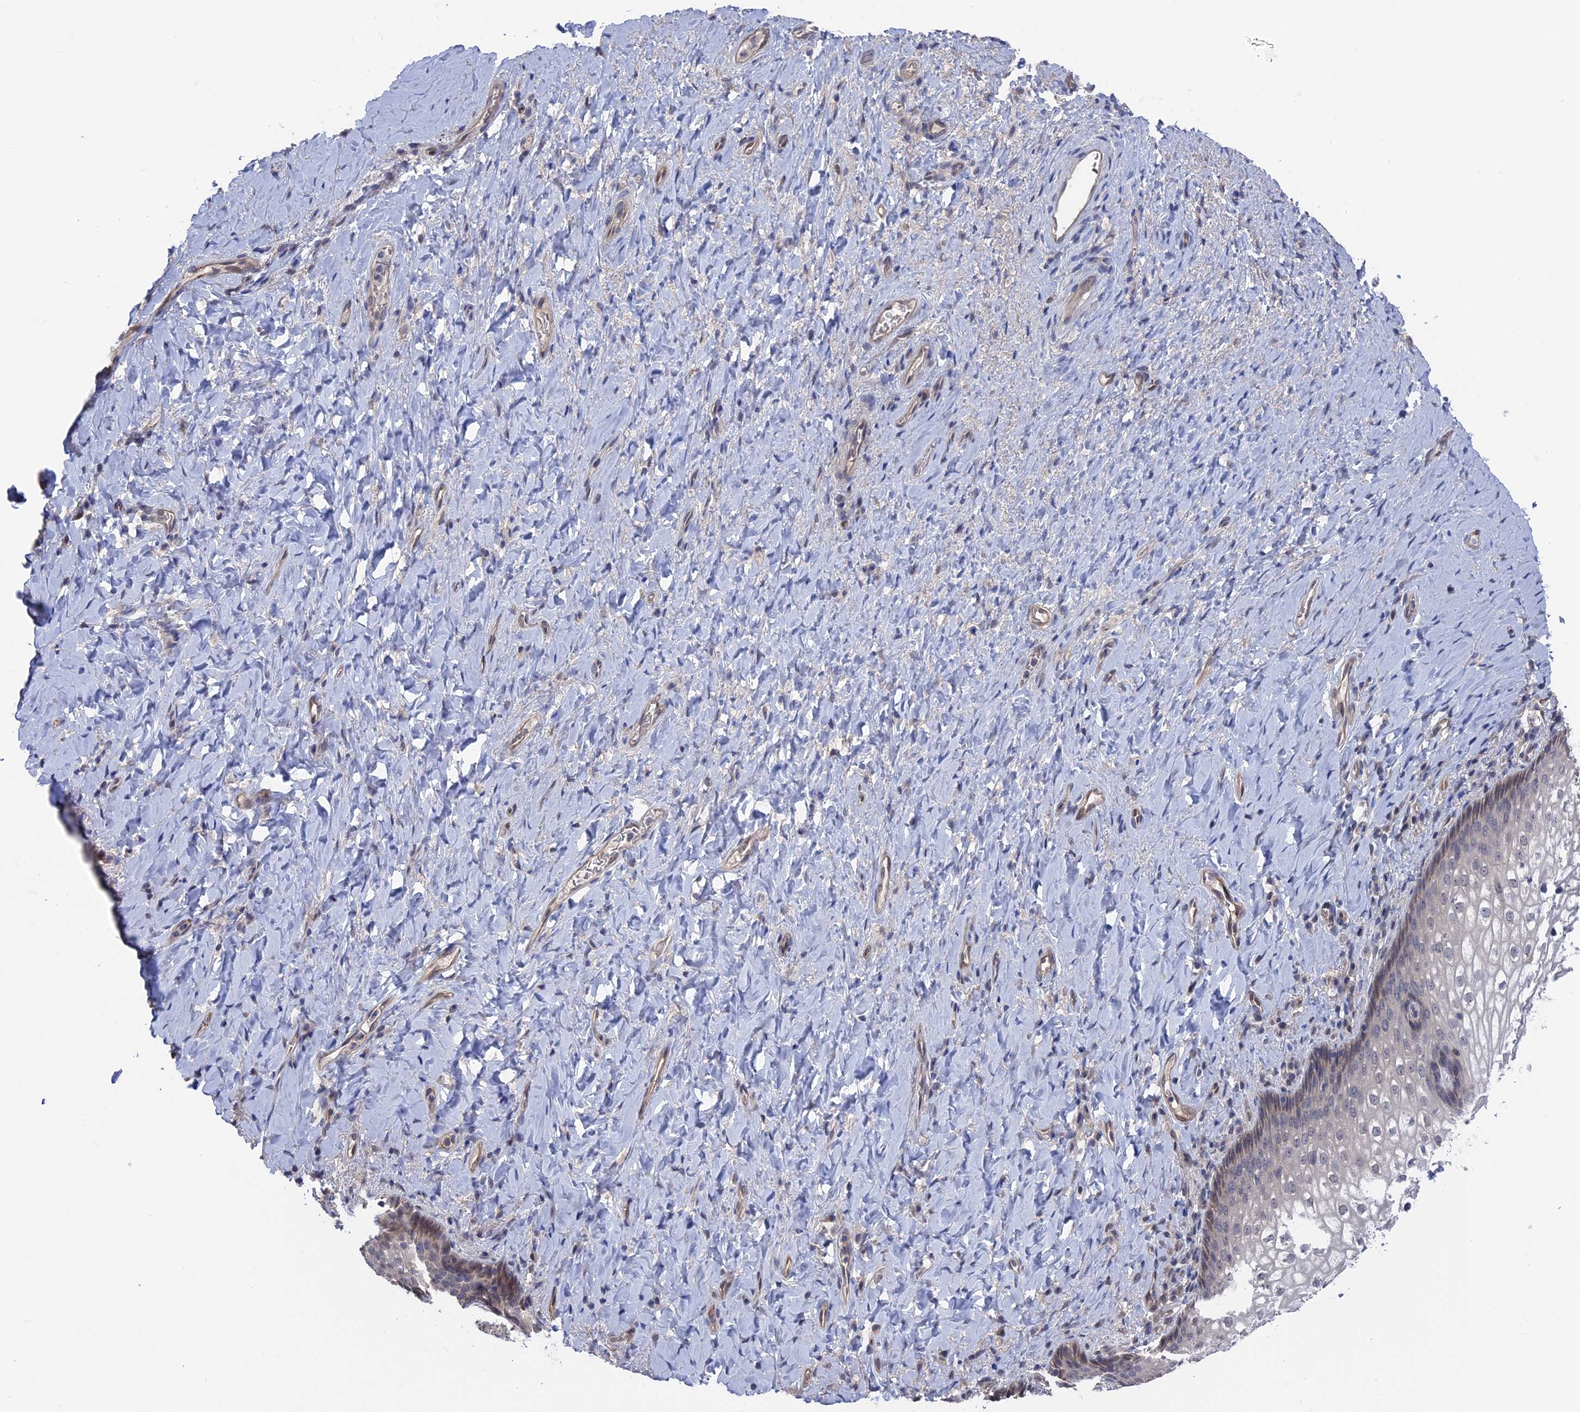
{"staining": {"intensity": "weak", "quantity": "<25%", "location": "nuclear"}, "tissue": "vagina", "cell_type": "Squamous epithelial cells", "image_type": "normal", "snomed": [{"axis": "morphology", "description": "Normal tissue, NOS"}, {"axis": "topography", "description": "Vagina"}], "caption": "Immunohistochemical staining of unremarkable vagina displays no significant staining in squamous epithelial cells.", "gene": "NUTF2", "patient": {"sex": "female", "age": 60}}